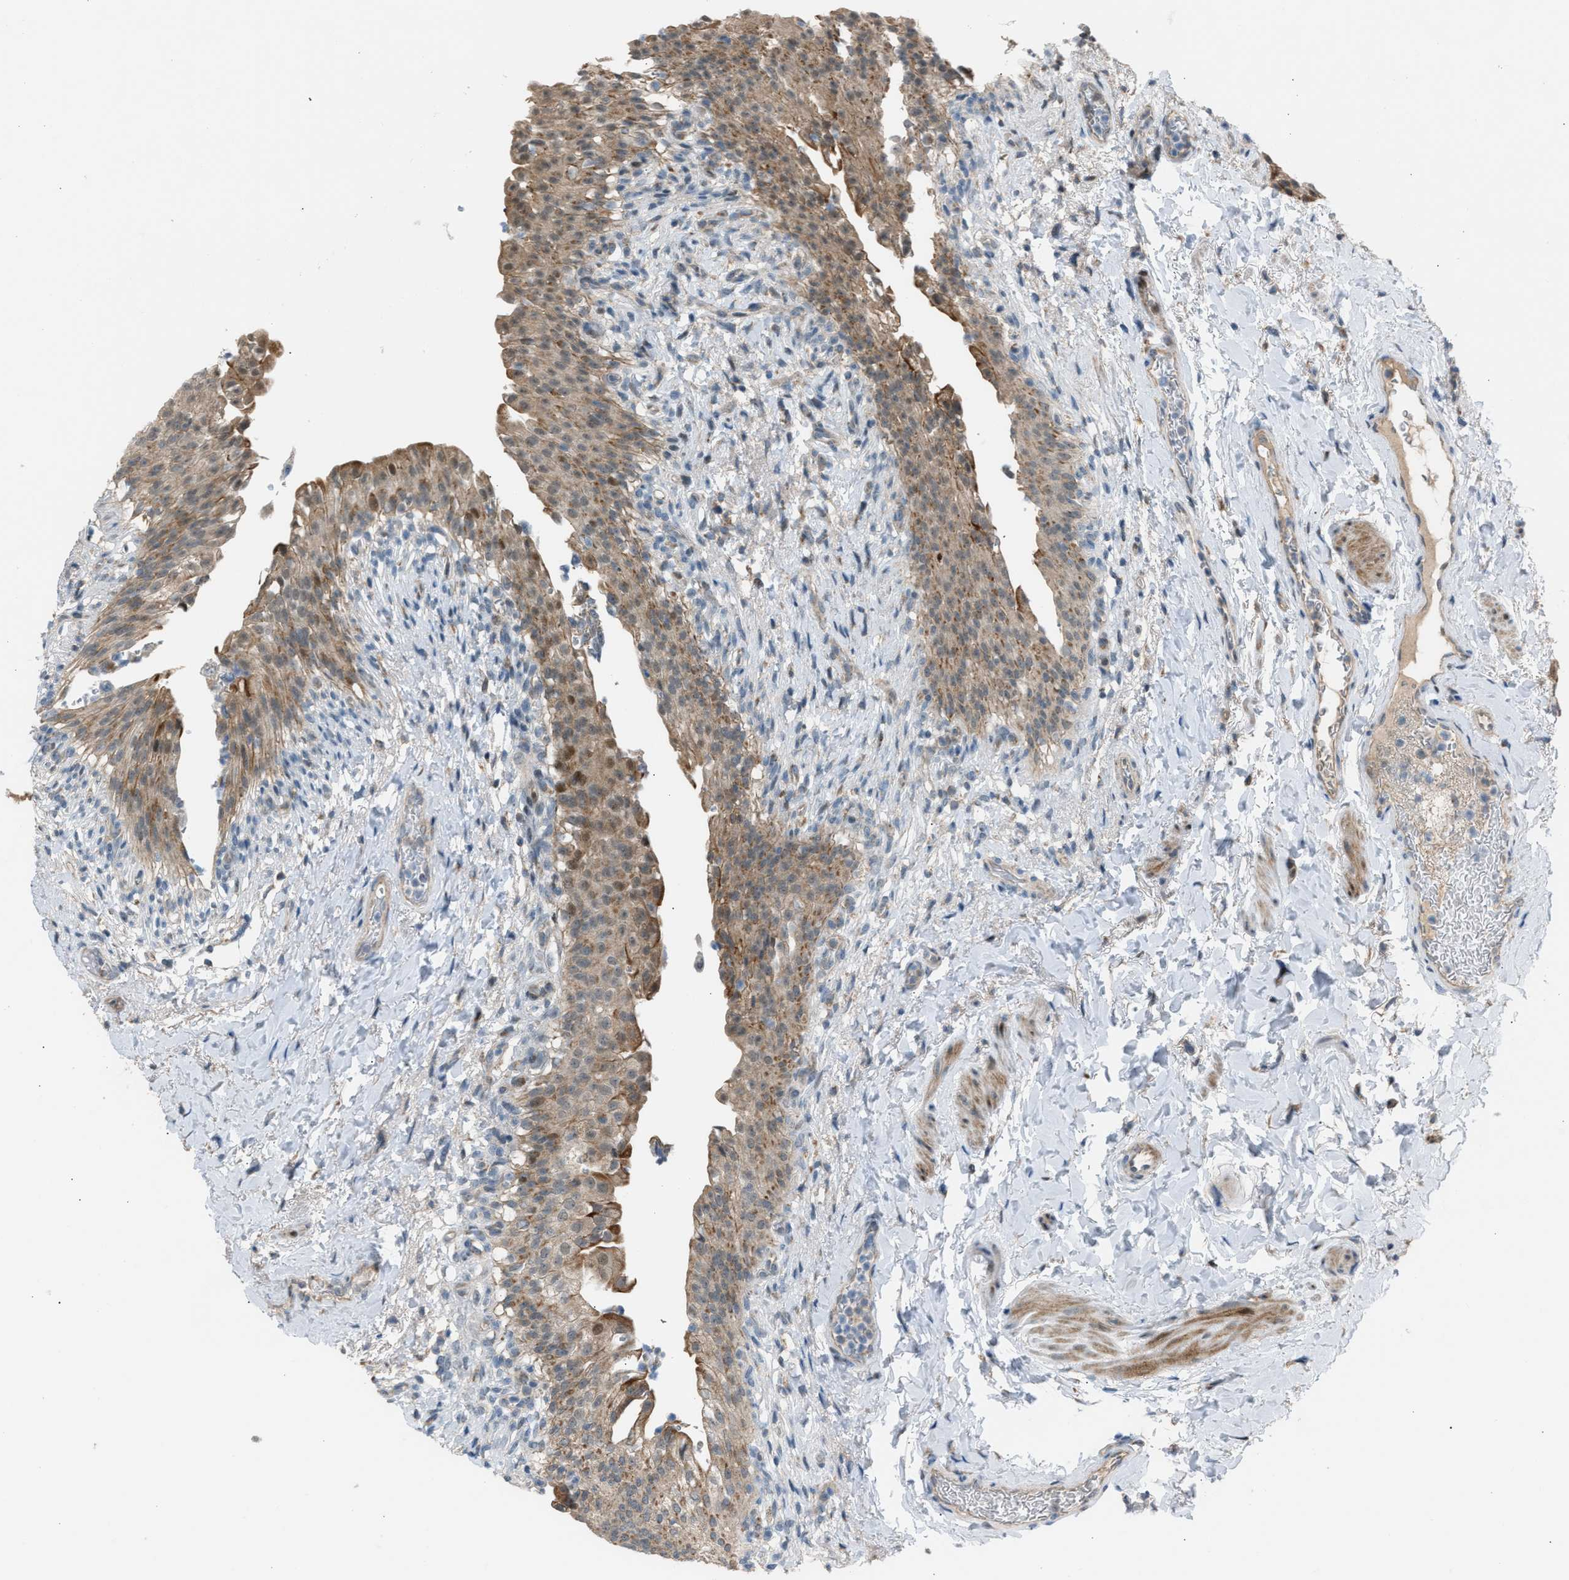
{"staining": {"intensity": "weak", "quantity": ">75%", "location": "cytoplasmic/membranous,nuclear"}, "tissue": "urinary bladder", "cell_type": "Urothelial cells", "image_type": "normal", "snomed": [{"axis": "morphology", "description": "Normal tissue, NOS"}, {"axis": "topography", "description": "Urinary bladder"}], "caption": "Benign urinary bladder demonstrates weak cytoplasmic/membranous,nuclear expression in approximately >75% of urothelial cells, visualized by immunohistochemistry.", "gene": "VPS41", "patient": {"sex": "female", "age": 60}}